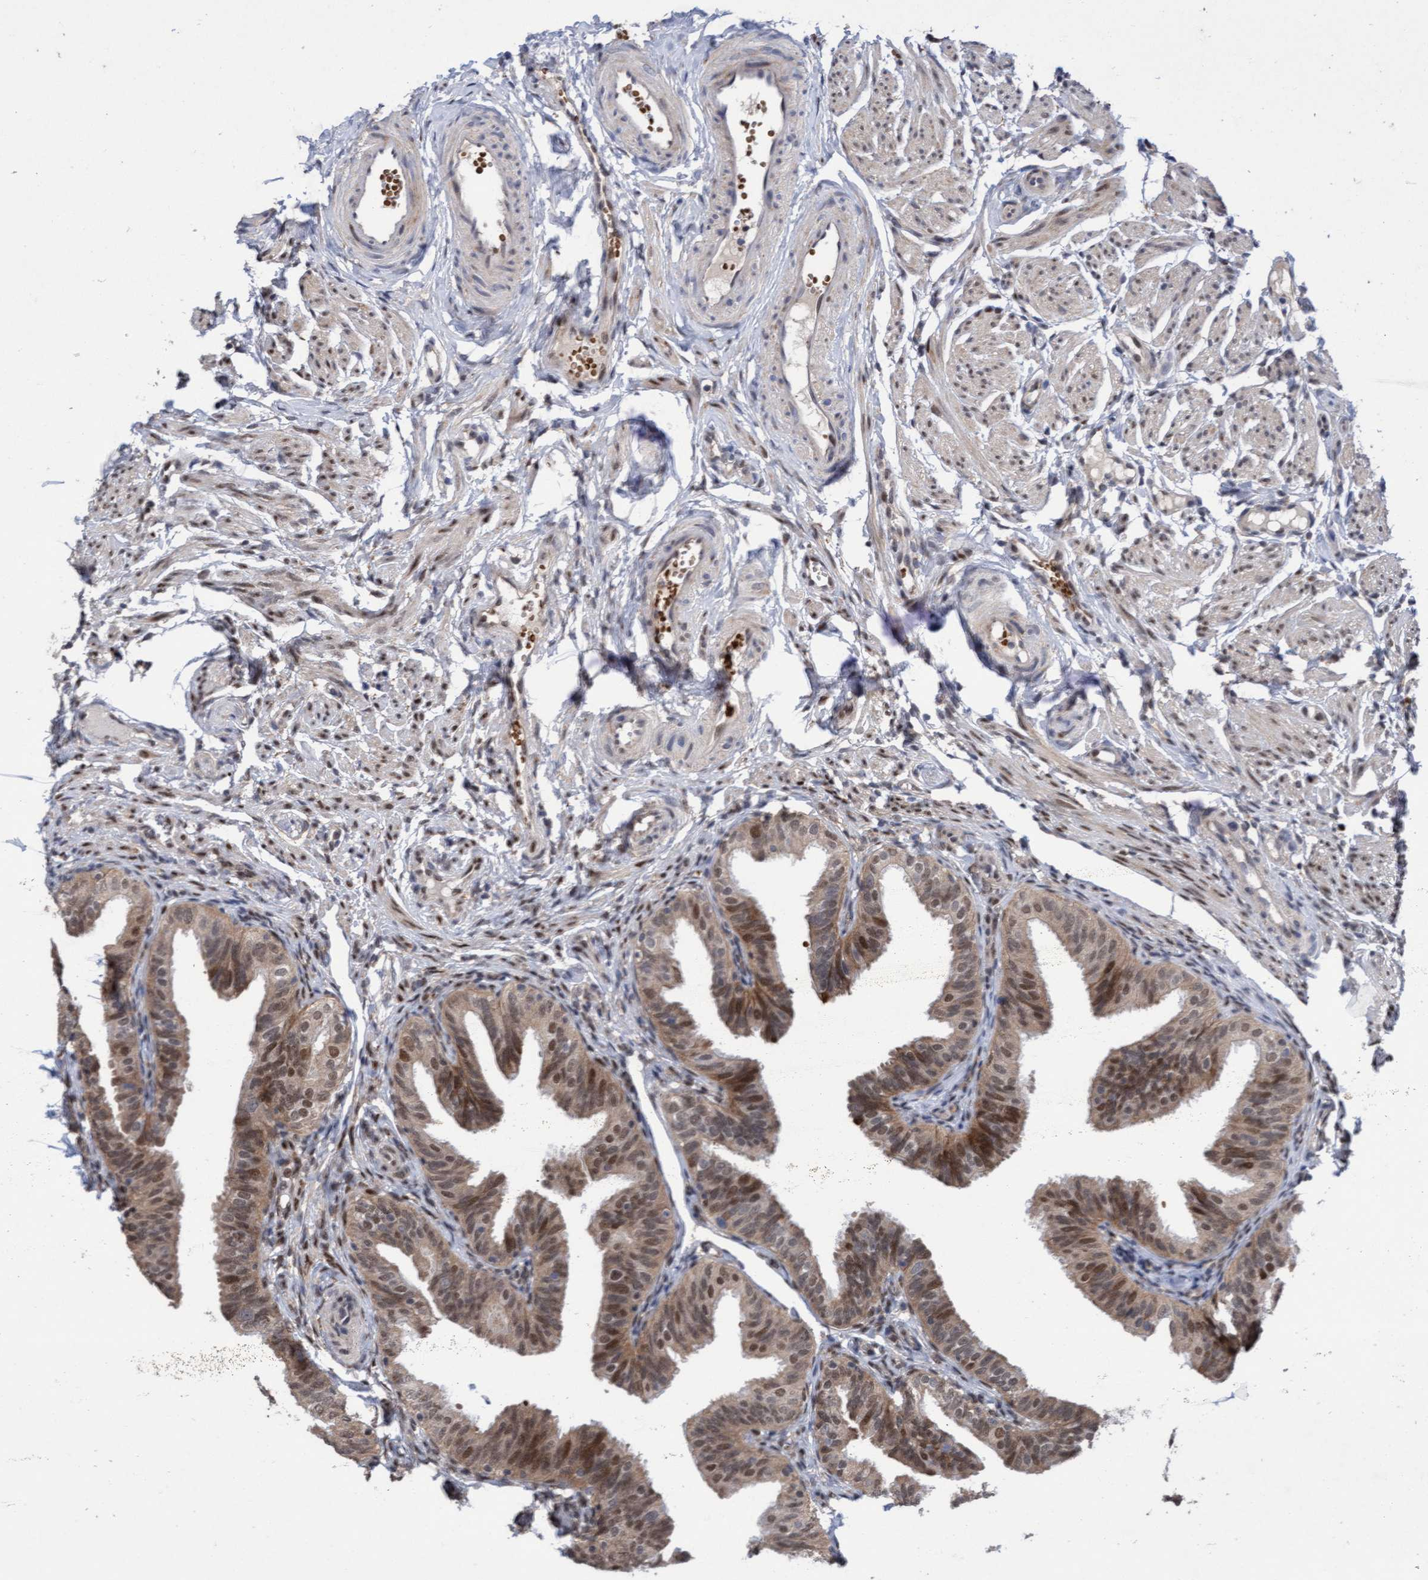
{"staining": {"intensity": "moderate", "quantity": ">75%", "location": "cytoplasmic/membranous,nuclear"}, "tissue": "fallopian tube", "cell_type": "Glandular cells", "image_type": "normal", "snomed": [{"axis": "morphology", "description": "Normal tissue, NOS"}, {"axis": "topography", "description": "Fallopian tube"}], "caption": "Glandular cells show moderate cytoplasmic/membranous,nuclear positivity in approximately >75% of cells in benign fallopian tube.", "gene": "TANC2", "patient": {"sex": "female", "age": 35}}